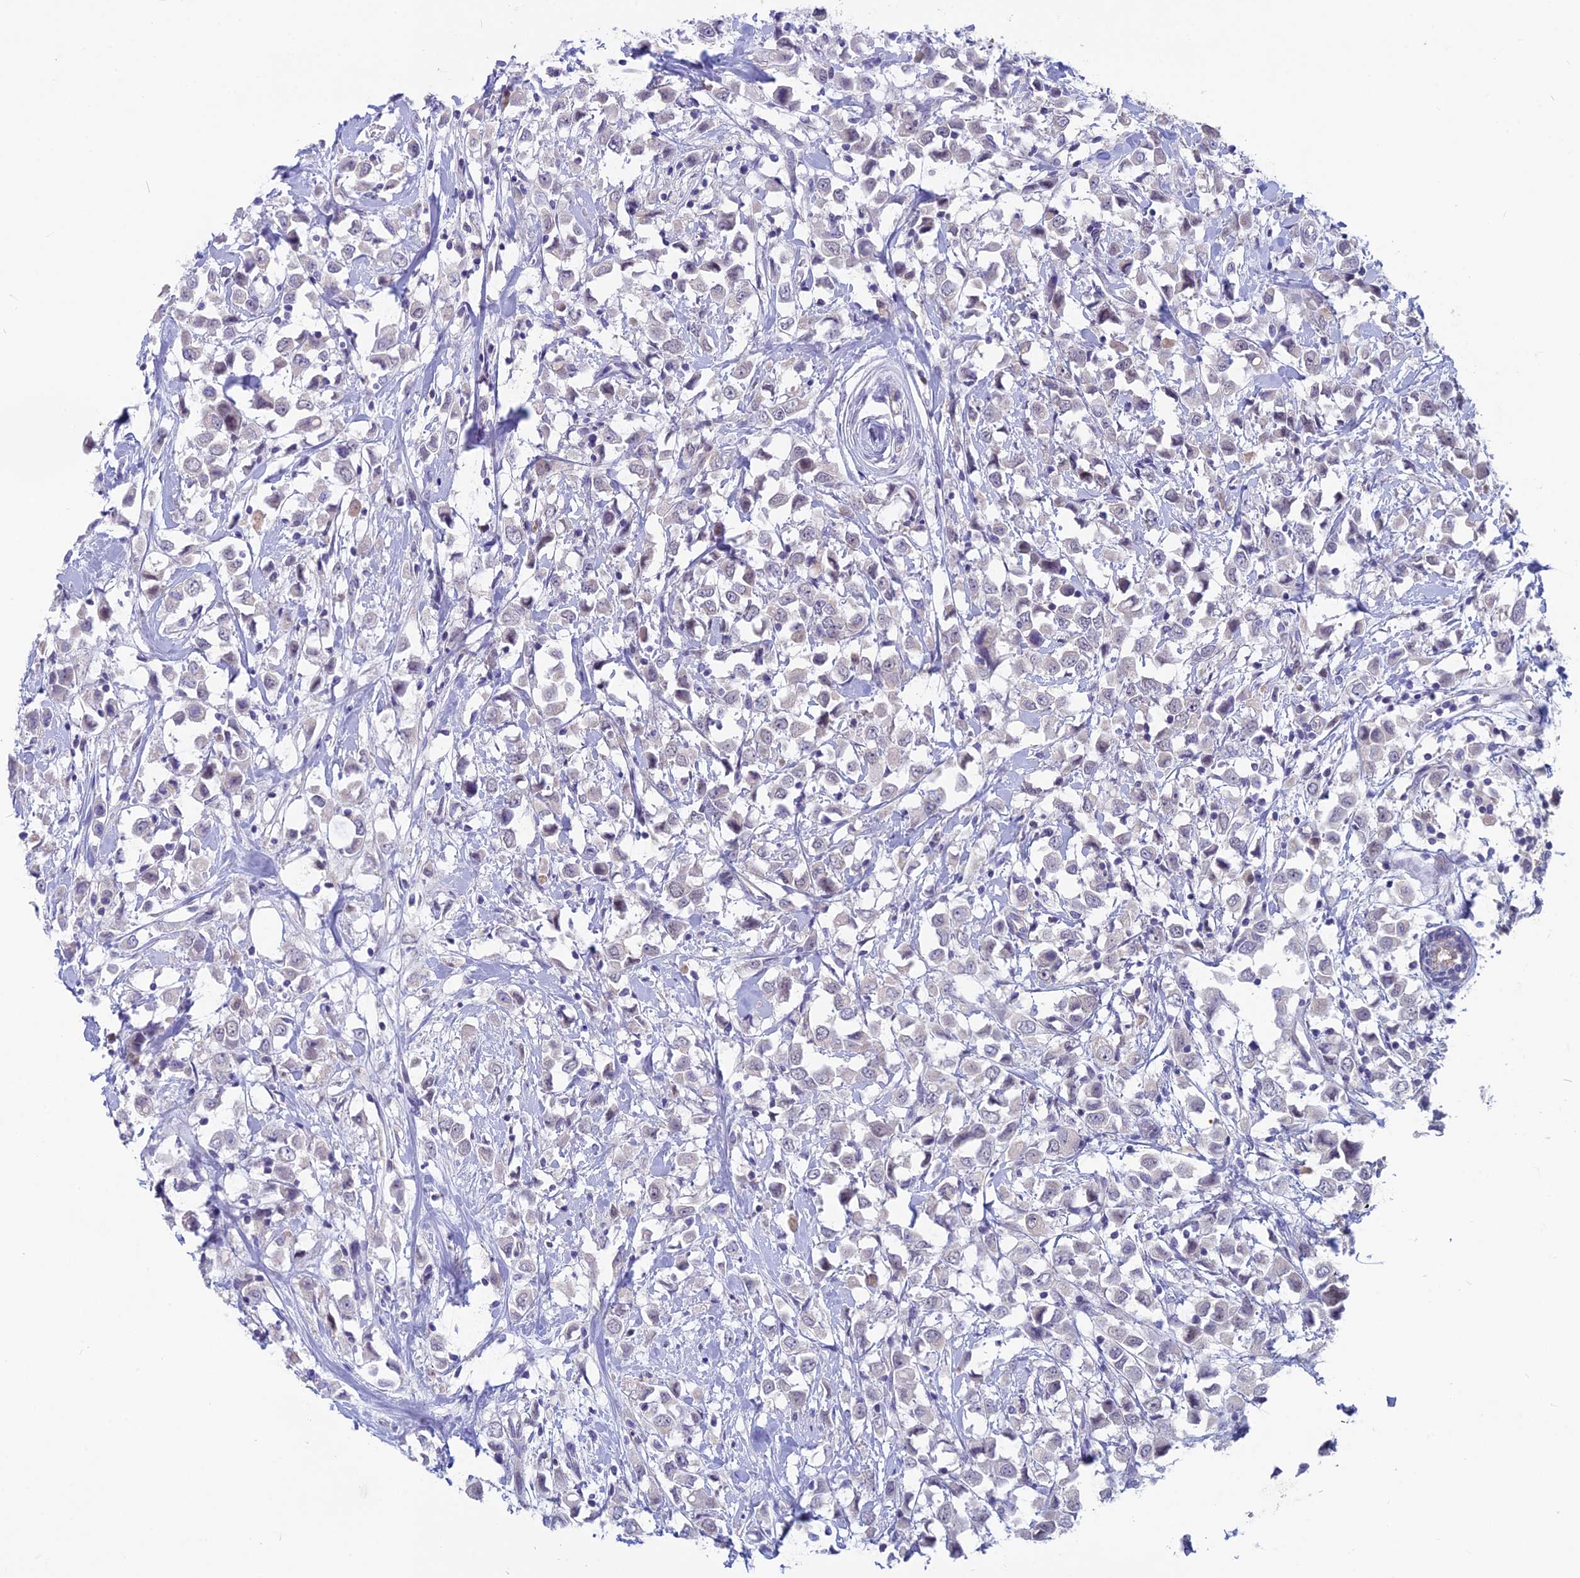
{"staining": {"intensity": "negative", "quantity": "none", "location": "none"}, "tissue": "breast cancer", "cell_type": "Tumor cells", "image_type": "cancer", "snomed": [{"axis": "morphology", "description": "Duct carcinoma"}, {"axis": "topography", "description": "Breast"}], "caption": "DAB immunohistochemical staining of breast cancer (intraductal carcinoma) displays no significant expression in tumor cells. (DAB (3,3'-diaminobenzidine) immunohistochemistry visualized using brightfield microscopy, high magnification).", "gene": "SNTN", "patient": {"sex": "female", "age": 61}}